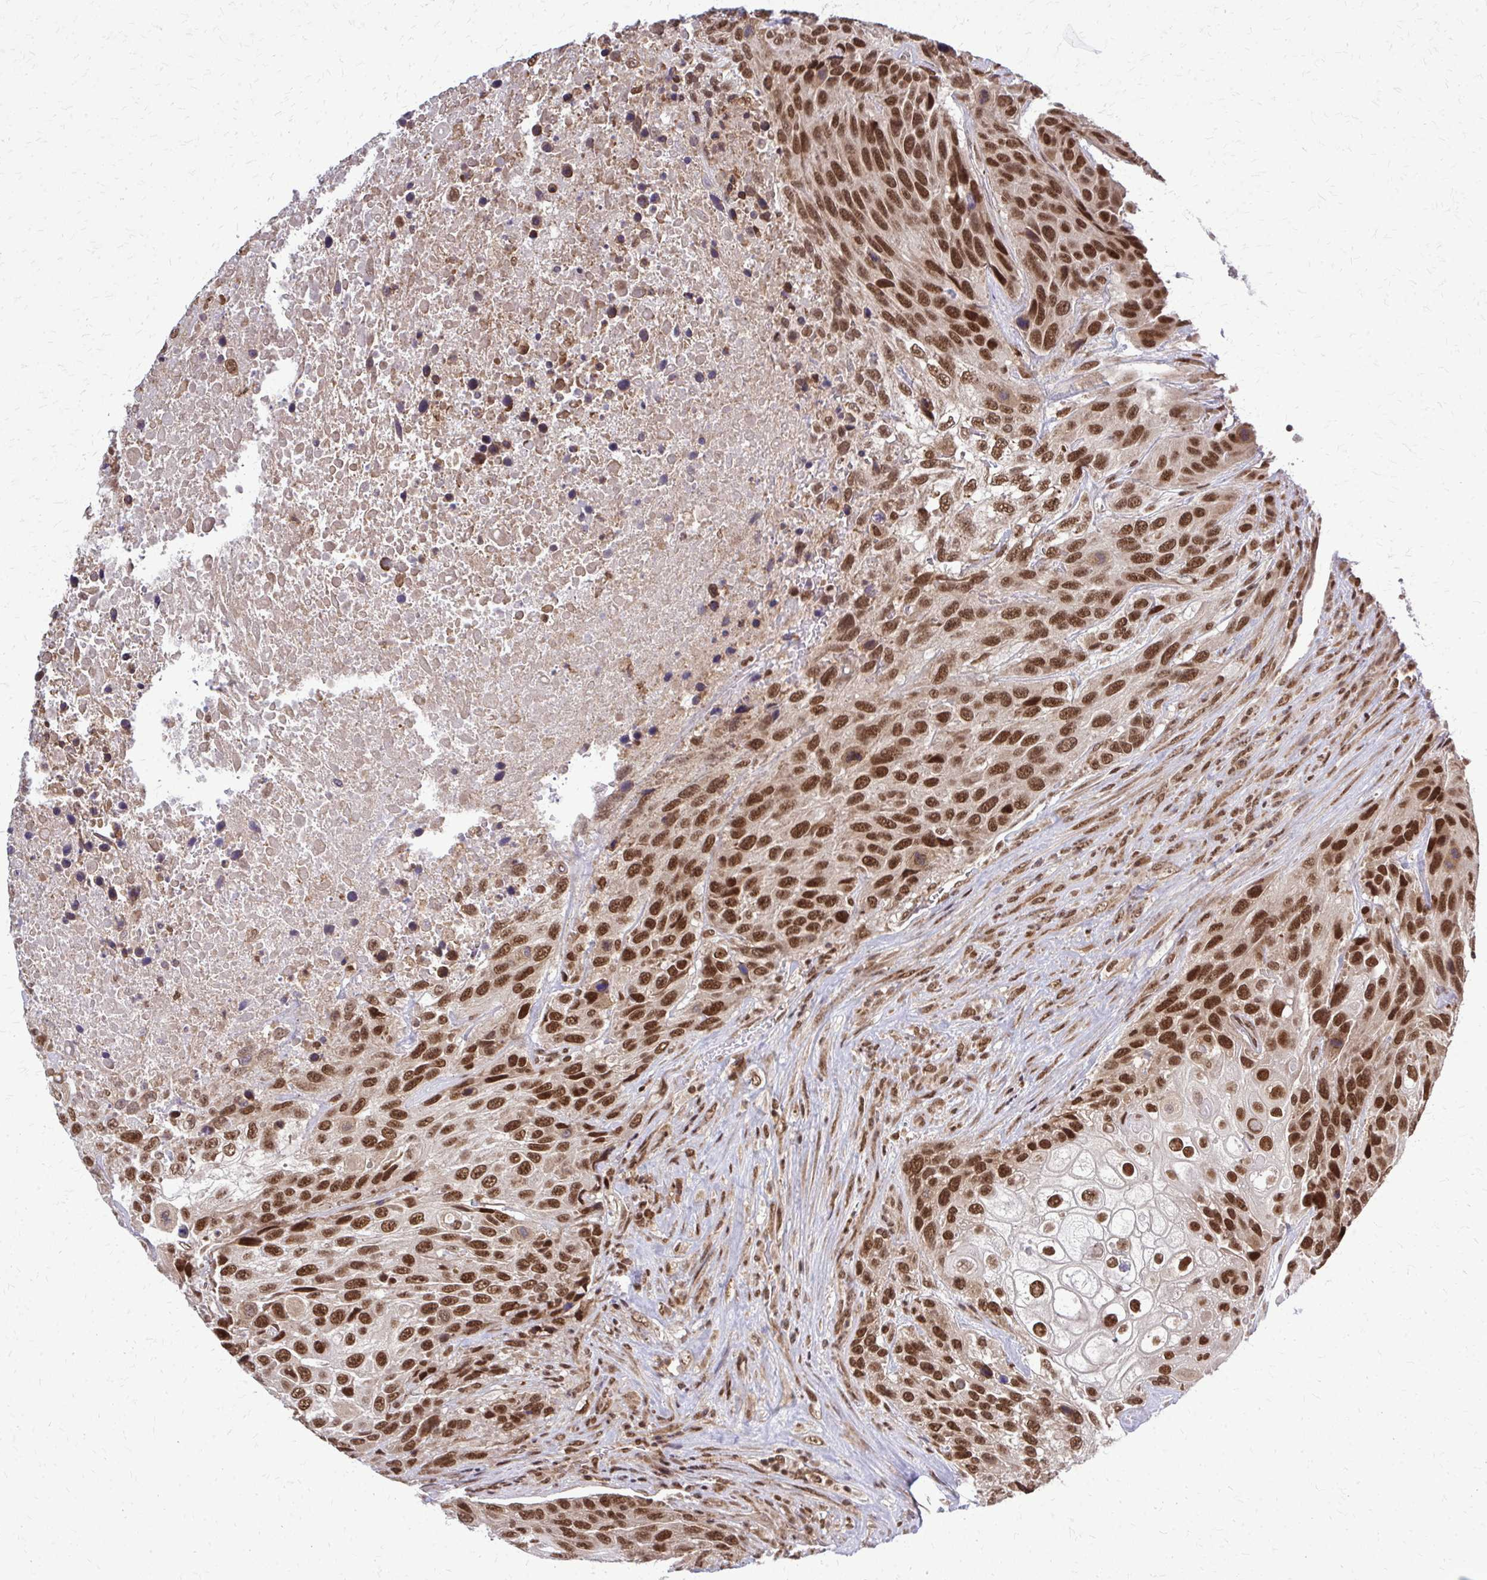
{"staining": {"intensity": "strong", "quantity": ">75%", "location": "nuclear"}, "tissue": "urothelial cancer", "cell_type": "Tumor cells", "image_type": "cancer", "snomed": [{"axis": "morphology", "description": "Urothelial carcinoma, High grade"}, {"axis": "topography", "description": "Urinary bladder"}], "caption": "An immunohistochemistry micrograph of tumor tissue is shown. Protein staining in brown shows strong nuclear positivity in high-grade urothelial carcinoma within tumor cells.", "gene": "HDAC3", "patient": {"sex": "female", "age": 70}}